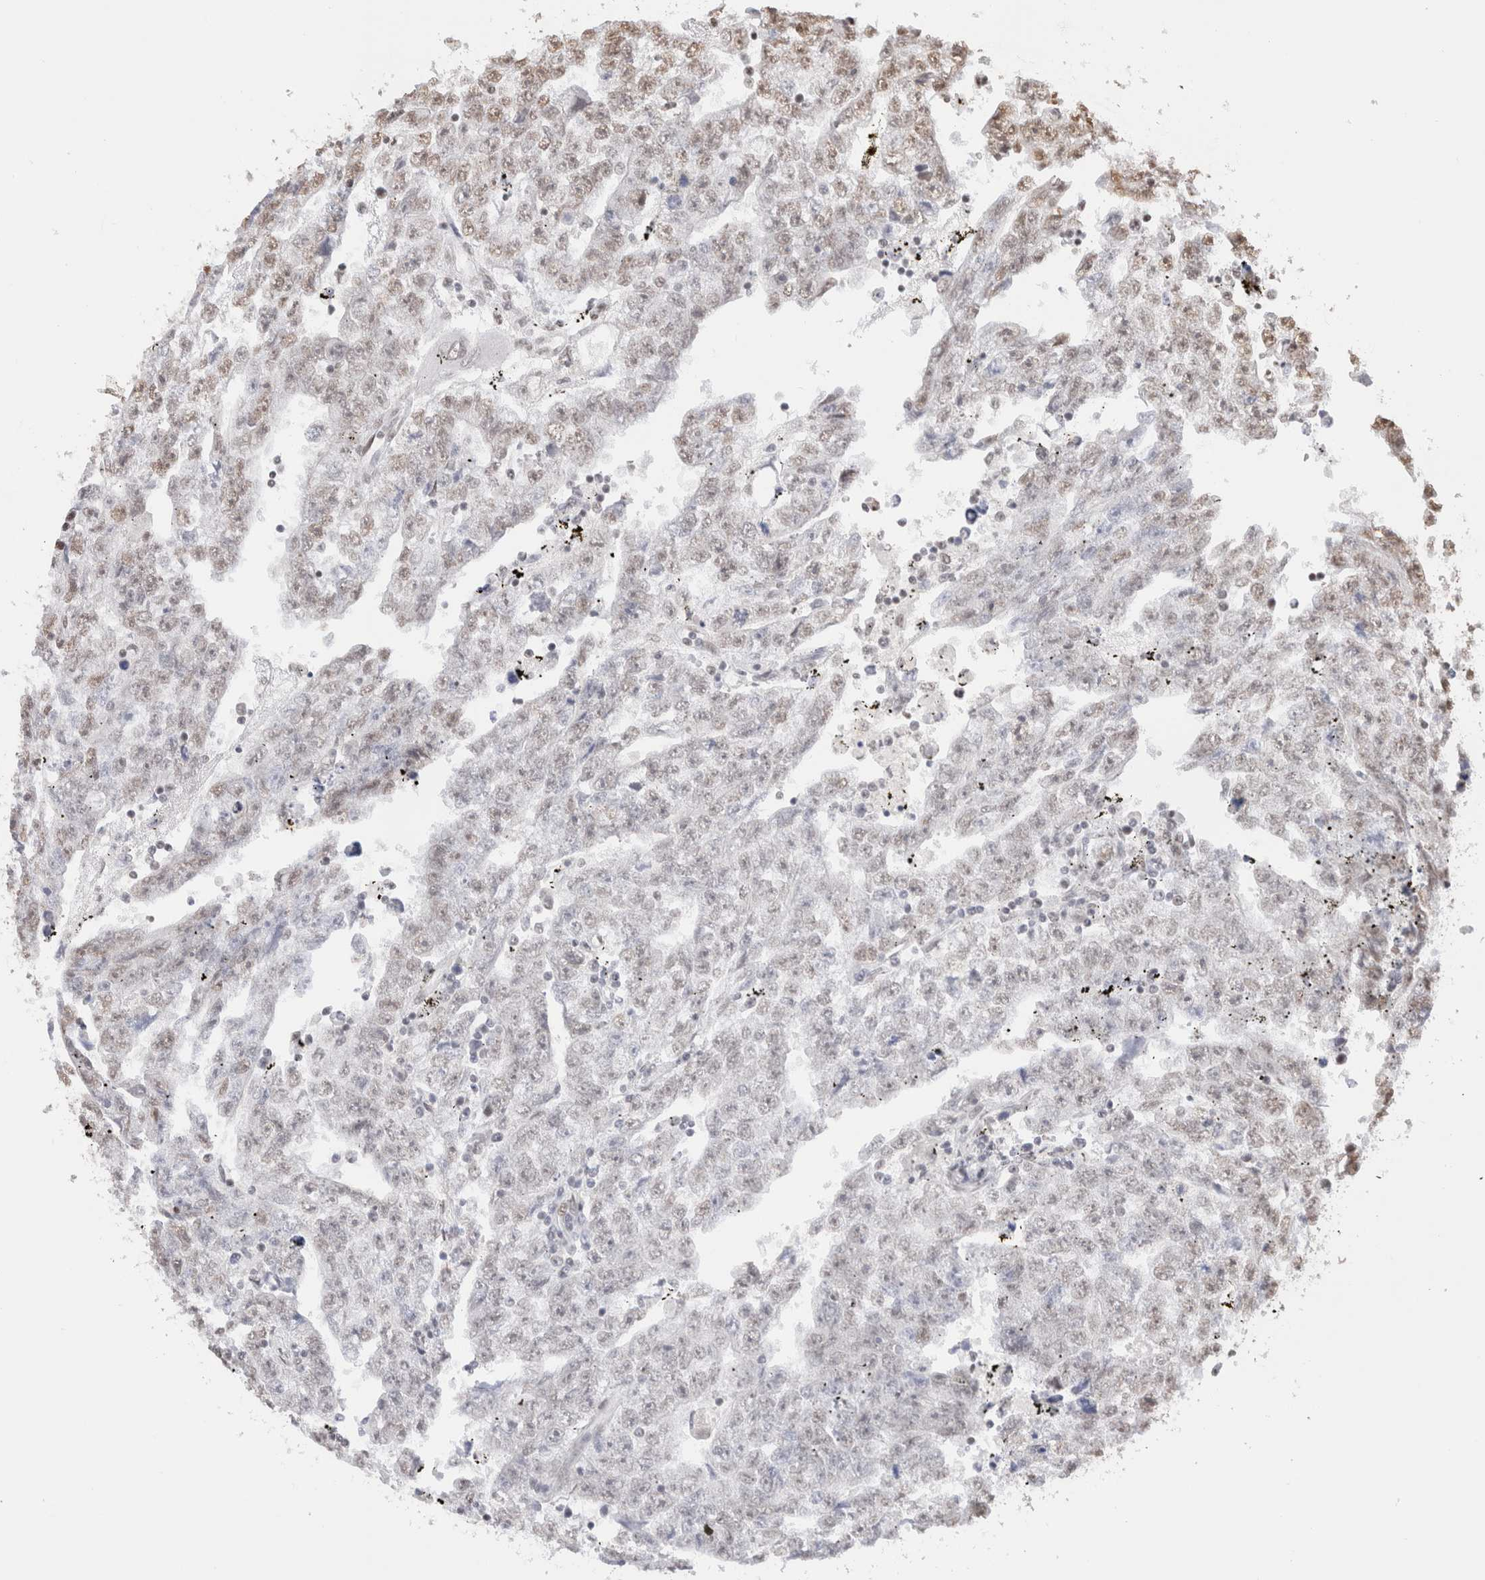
{"staining": {"intensity": "weak", "quantity": "<25%", "location": "nuclear"}, "tissue": "testis cancer", "cell_type": "Tumor cells", "image_type": "cancer", "snomed": [{"axis": "morphology", "description": "Carcinoma, Embryonal, NOS"}, {"axis": "topography", "description": "Testis"}], "caption": "This image is of testis cancer stained with IHC to label a protein in brown with the nuclei are counter-stained blue. There is no expression in tumor cells.", "gene": "SUPT3H", "patient": {"sex": "male", "age": 25}}